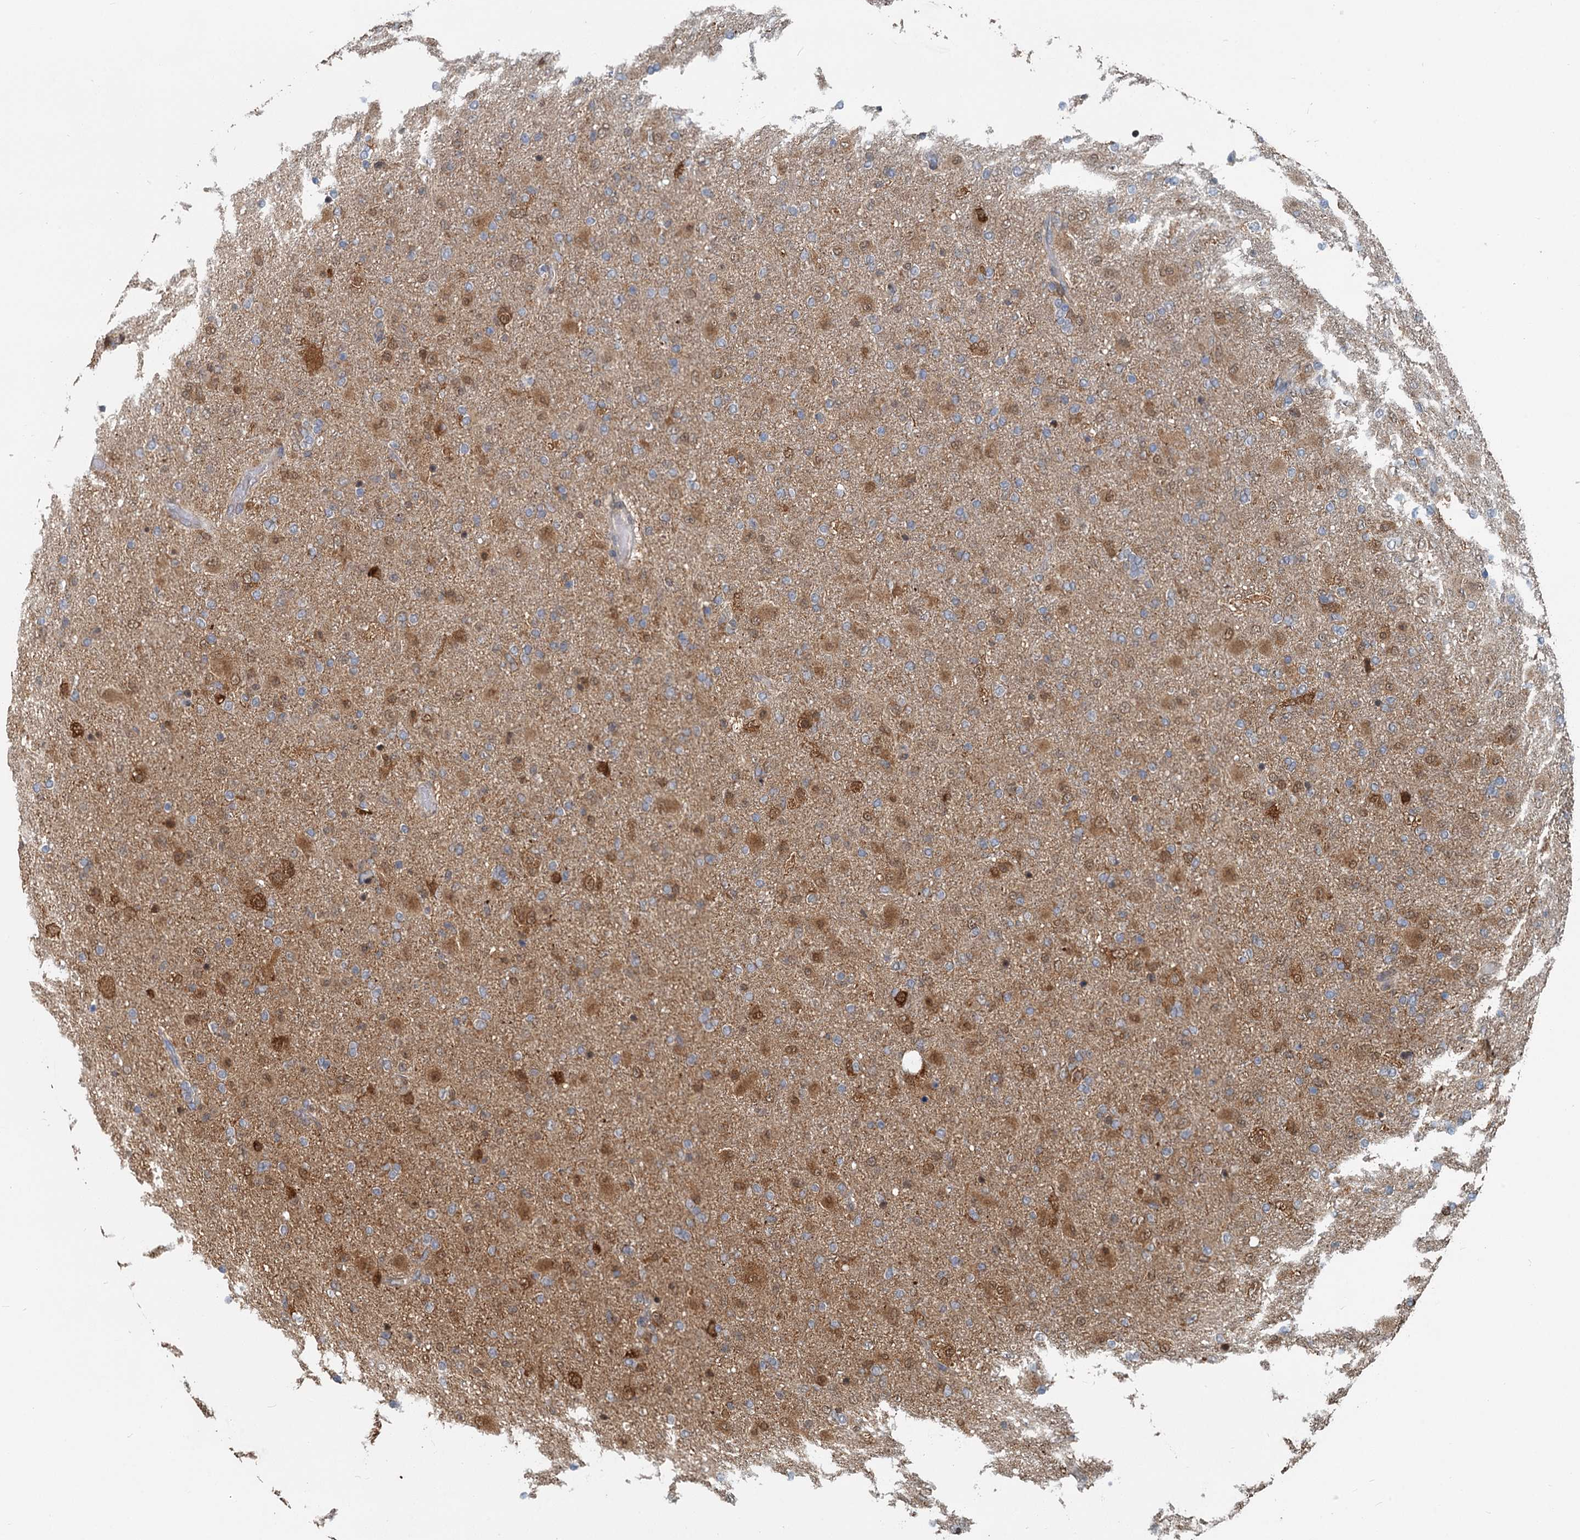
{"staining": {"intensity": "moderate", "quantity": "25%-75%", "location": "cytoplasmic/membranous,nuclear"}, "tissue": "glioma", "cell_type": "Tumor cells", "image_type": "cancer", "snomed": [{"axis": "morphology", "description": "Glioma, malignant, Low grade"}, {"axis": "topography", "description": "Brain"}], "caption": "Tumor cells demonstrate medium levels of moderate cytoplasmic/membranous and nuclear staining in approximately 25%-75% of cells in glioma.", "gene": "GPI", "patient": {"sex": "male", "age": 65}}